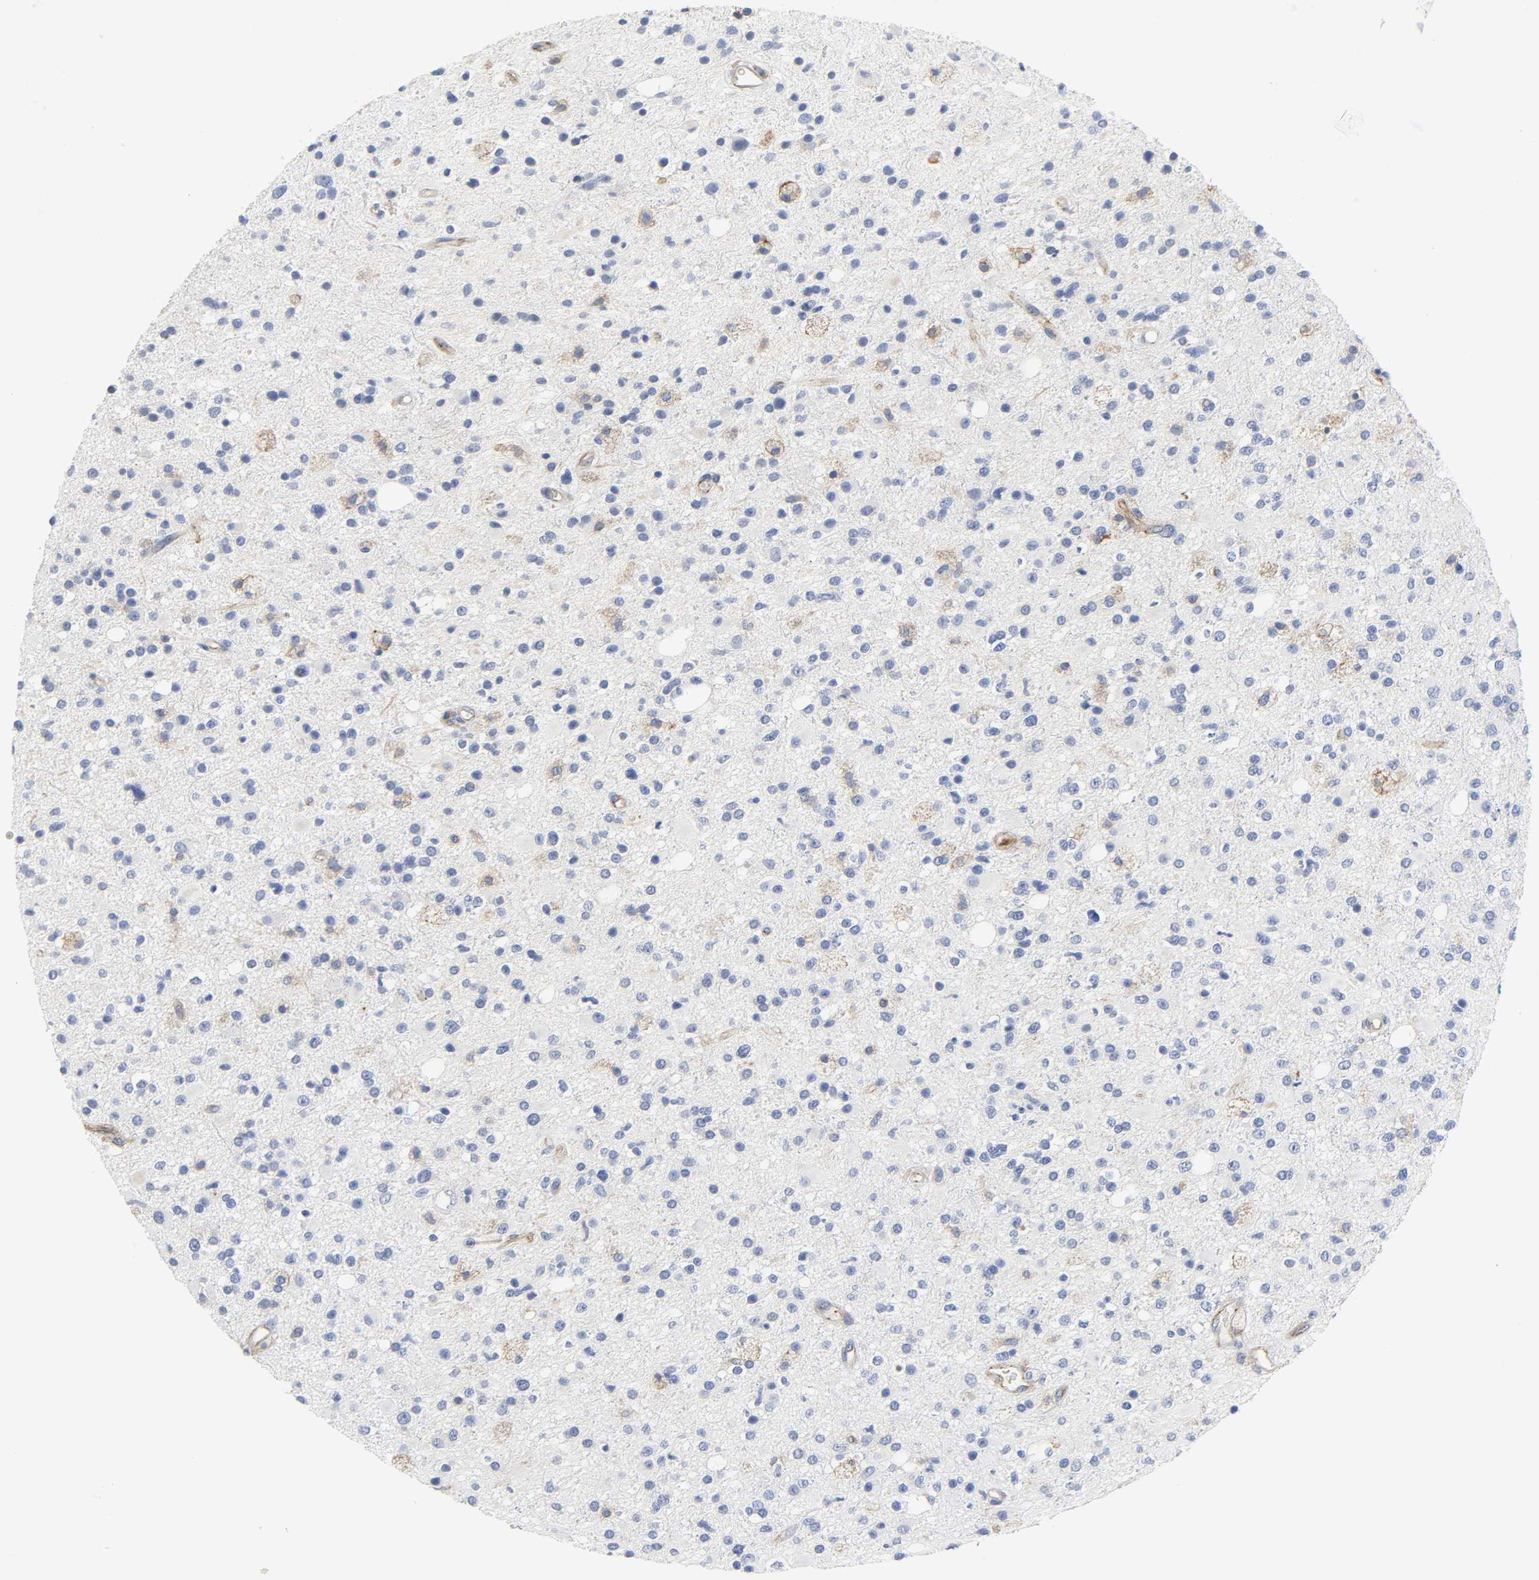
{"staining": {"intensity": "moderate", "quantity": "<25%", "location": "cytoplasmic/membranous"}, "tissue": "glioma", "cell_type": "Tumor cells", "image_type": "cancer", "snomed": [{"axis": "morphology", "description": "Glioma, malignant, High grade"}, {"axis": "topography", "description": "Brain"}], "caption": "Protein expression analysis of glioma exhibits moderate cytoplasmic/membranous expression in approximately <25% of tumor cells.", "gene": "PECAM1", "patient": {"sex": "male", "age": 33}}